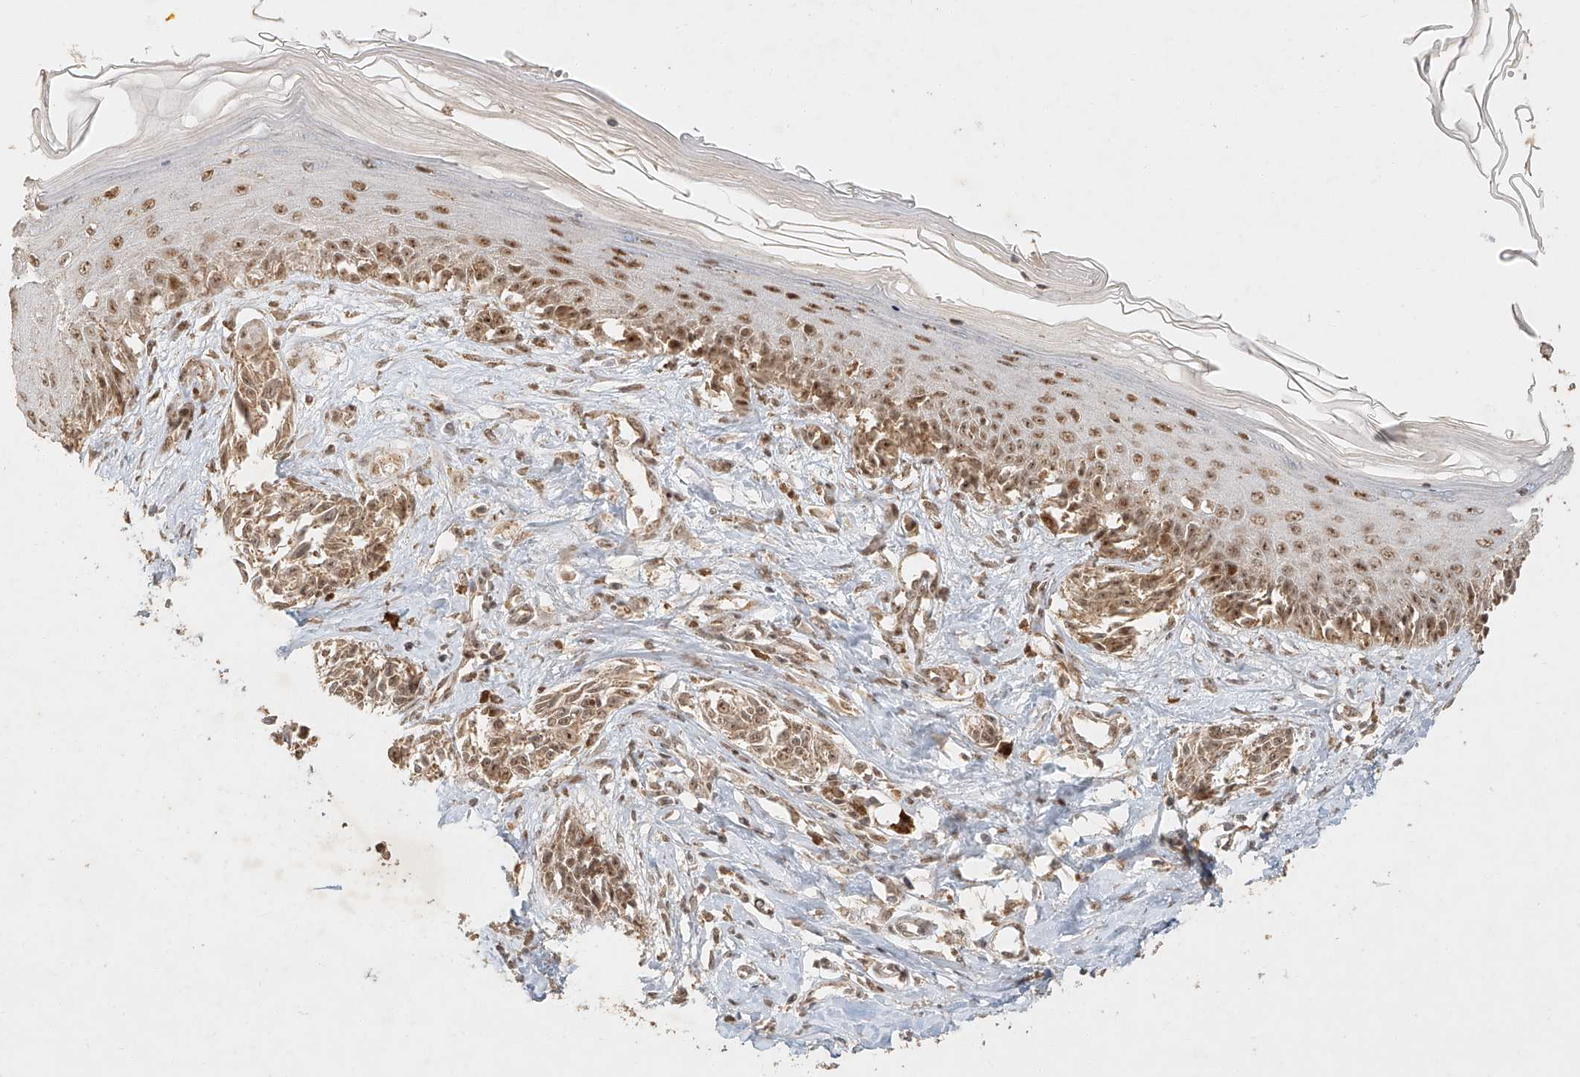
{"staining": {"intensity": "moderate", "quantity": ">75%", "location": "cytoplasmic/membranous,nuclear"}, "tissue": "melanoma", "cell_type": "Tumor cells", "image_type": "cancer", "snomed": [{"axis": "morphology", "description": "Malignant melanoma, NOS"}, {"axis": "topography", "description": "Skin"}], "caption": "Immunohistochemical staining of human malignant melanoma exhibits medium levels of moderate cytoplasmic/membranous and nuclear protein expression in approximately >75% of tumor cells. (IHC, brightfield microscopy, high magnification).", "gene": "CXorf58", "patient": {"sex": "male", "age": 53}}